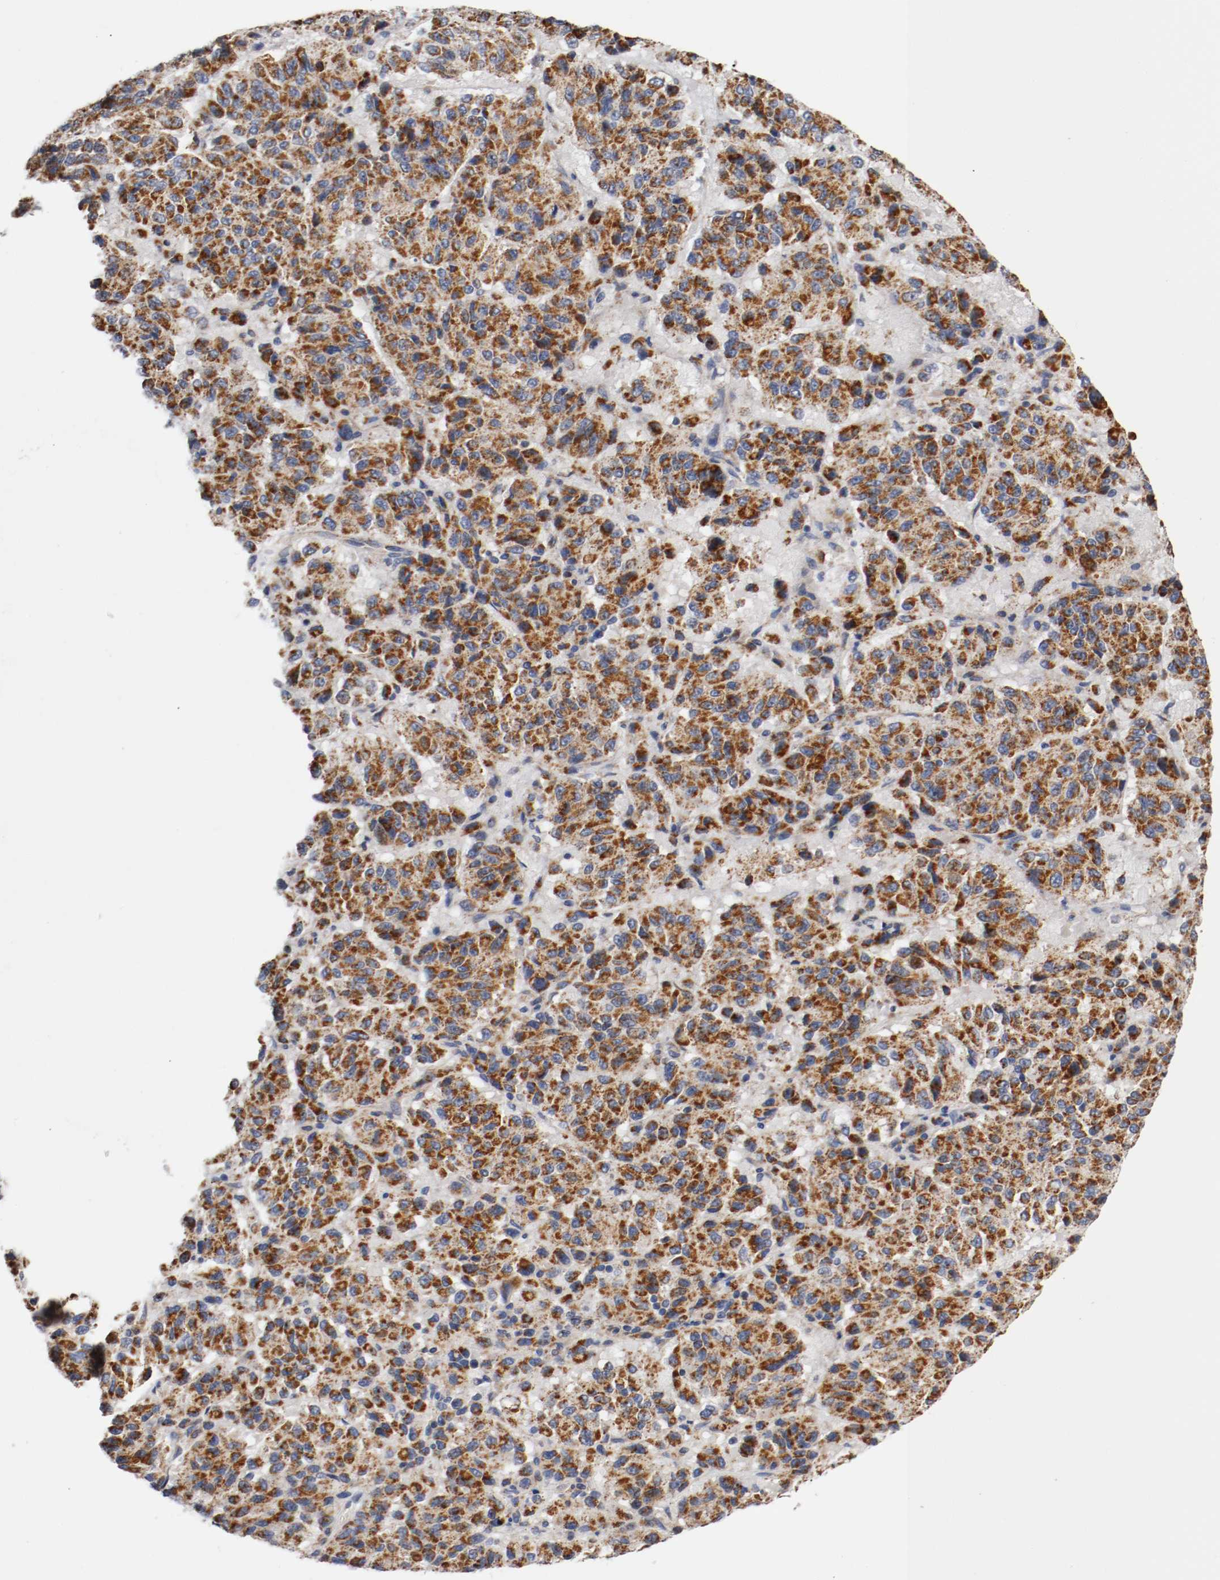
{"staining": {"intensity": "moderate", "quantity": ">75%", "location": "cytoplasmic/membranous"}, "tissue": "melanoma", "cell_type": "Tumor cells", "image_type": "cancer", "snomed": [{"axis": "morphology", "description": "Malignant melanoma, Metastatic site"}, {"axis": "topography", "description": "Lung"}], "caption": "IHC of human malignant melanoma (metastatic site) exhibits medium levels of moderate cytoplasmic/membranous expression in approximately >75% of tumor cells.", "gene": "PCSK6", "patient": {"sex": "male", "age": 64}}